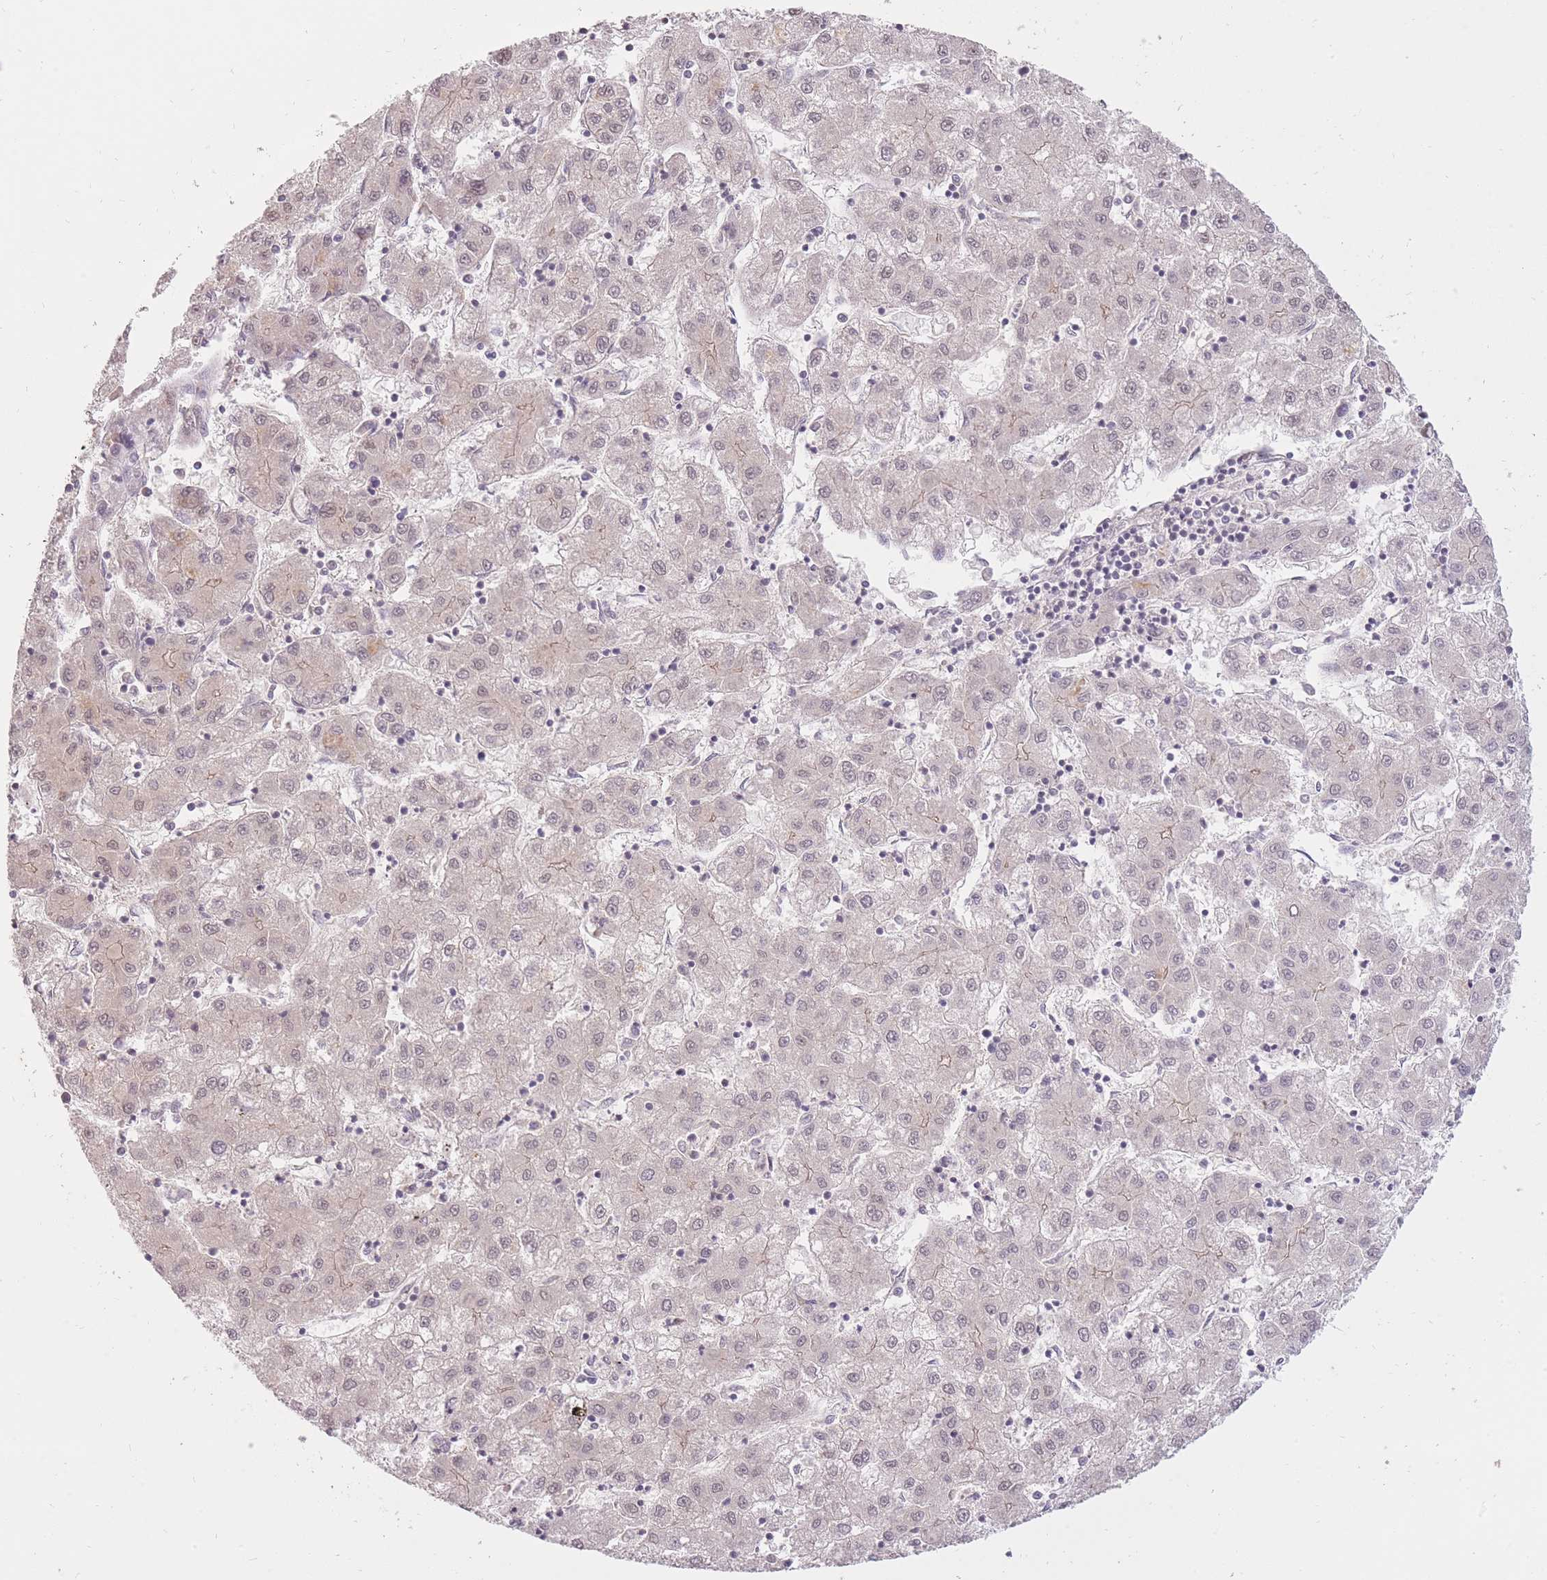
{"staining": {"intensity": "negative", "quantity": "none", "location": "none"}, "tissue": "liver cancer", "cell_type": "Tumor cells", "image_type": "cancer", "snomed": [{"axis": "morphology", "description": "Carcinoma, Hepatocellular, NOS"}, {"axis": "topography", "description": "Liver"}], "caption": "This is an immunohistochemistry histopathology image of liver cancer (hepatocellular carcinoma). There is no staining in tumor cells.", "gene": "LIN7C", "patient": {"sex": "male", "age": 72}}